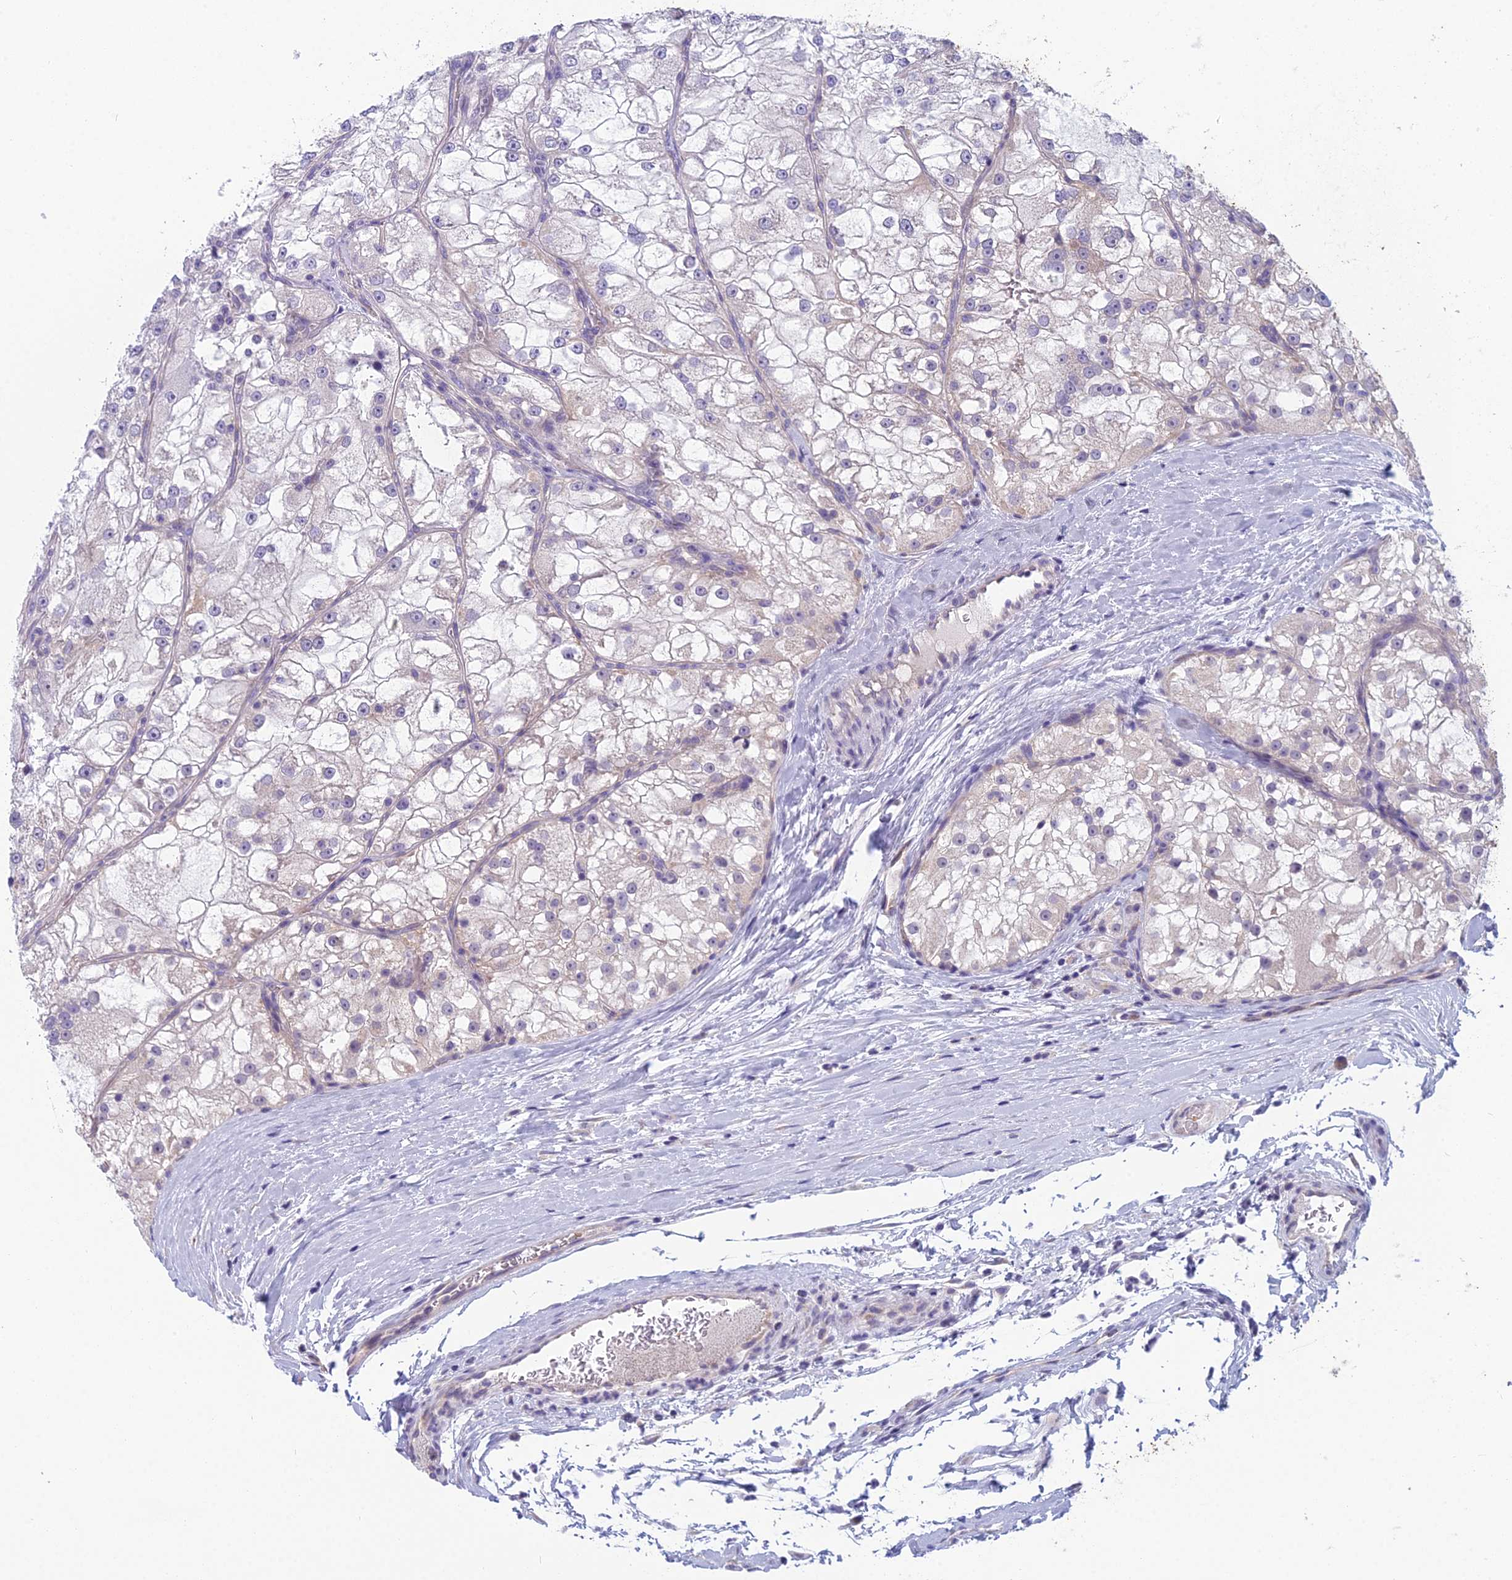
{"staining": {"intensity": "negative", "quantity": "none", "location": "none"}, "tissue": "renal cancer", "cell_type": "Tumor cells", "image_type": "cancer", "snomed": [{"axis": "morphology", "description": "Adenocarcinoma, NOS"}, {"axis": "topography", "description": "Kidney"}], "caption": "Immunohistochemical staining of human renal cancer (adenocarcinoma) displays no significant staining in tumor cells.", "gene": "RBM41", "patient": {"sex": "female", "age": 72}}